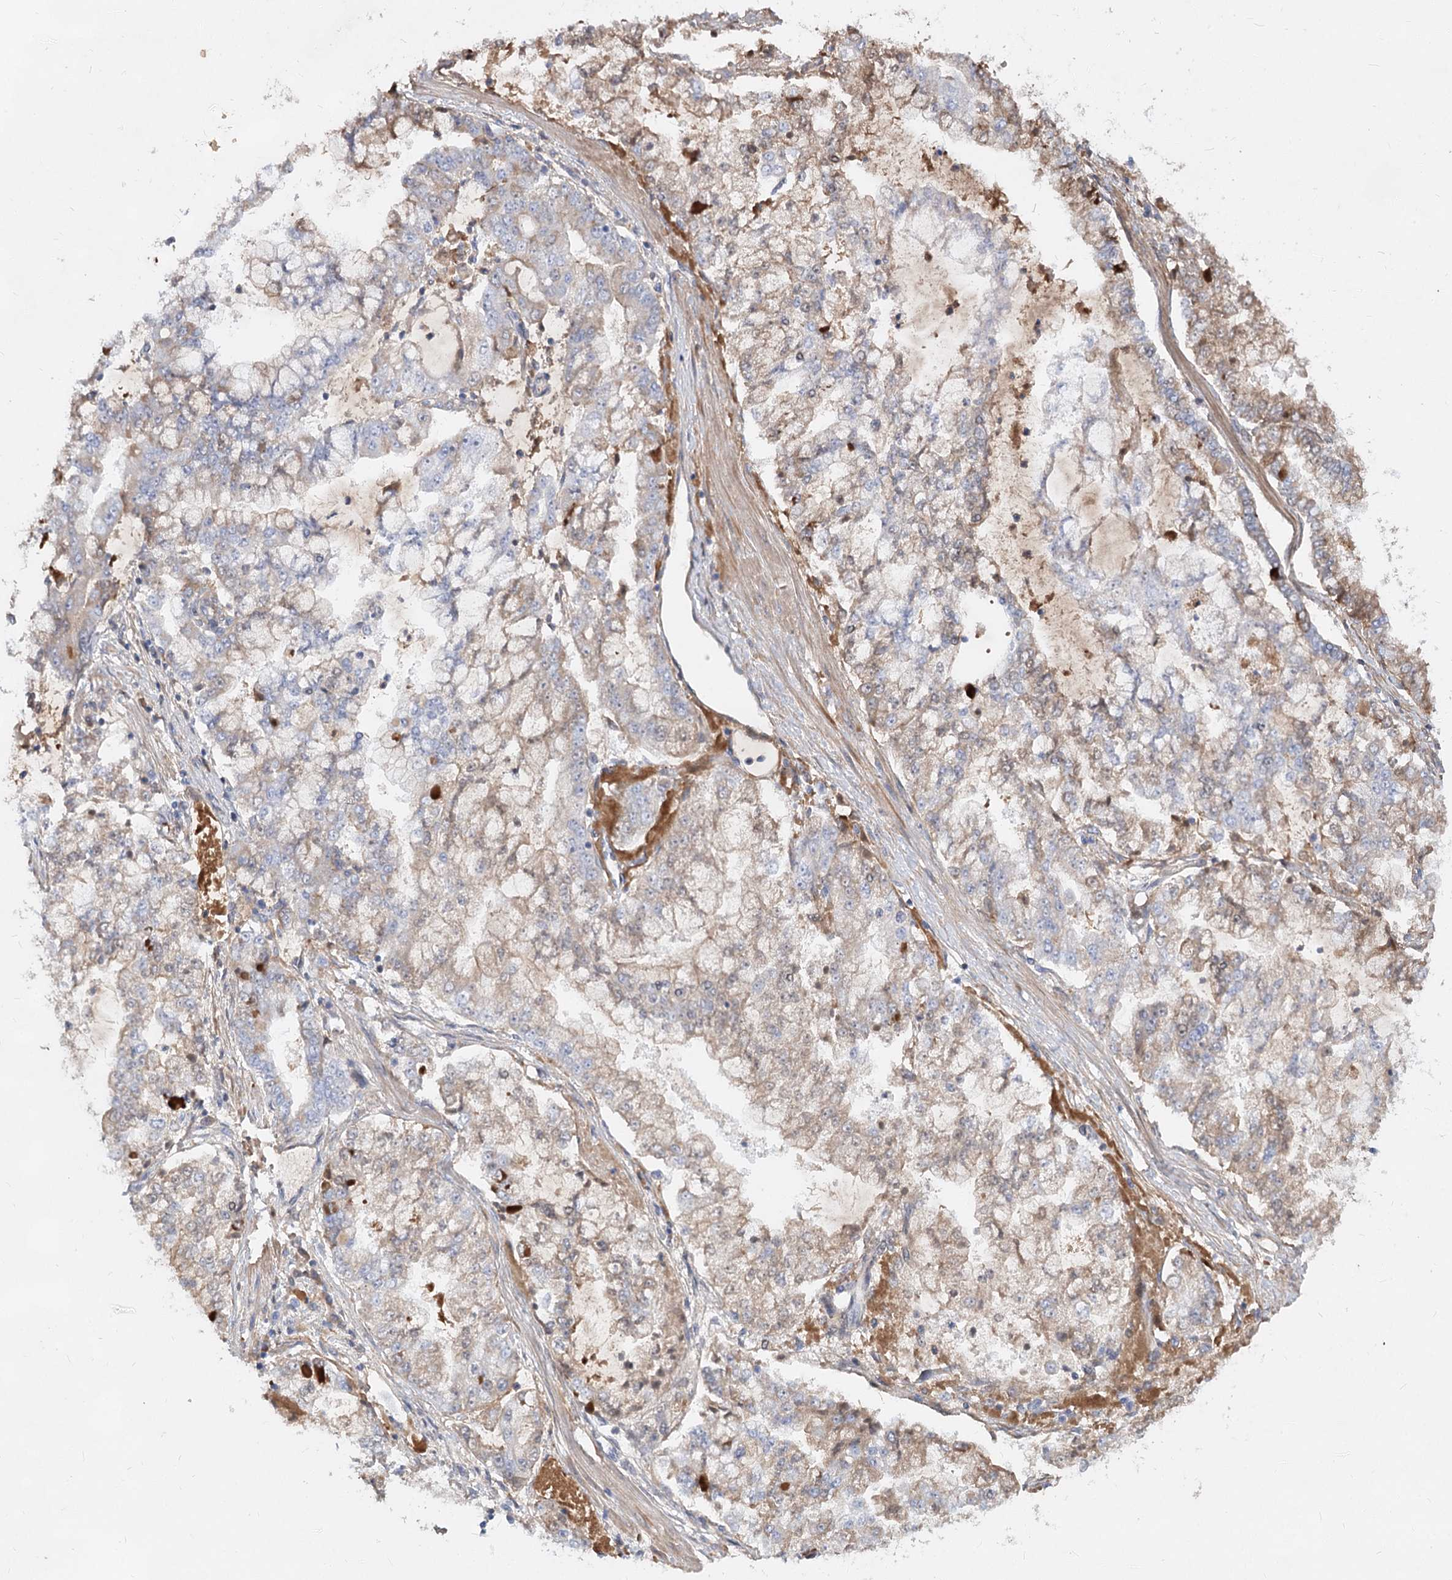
{"staining": {"intensity": "moderate", "quantity": "<25%", "location": "cytoplasmic/membranous"}, "tissue": "stomach cancer", "cell_type": "Tumor cells", "image_type": "cancer", "snomed": [{"axis": "morphology", "description": "Adenocarcinoma, NOS"}, {"axis": "topography", "description": "Stomach"}], "caption": "Protein staining of stomach adenocarcinoma tissue displays moderate cytoplasmic/membranous staining in about <25% of tumor cells. (brown staining indicates protein expression, while blue staining denotes nuclei).", "gene": "TASOR2", "patient": {"sex": "male", "age": 76}}